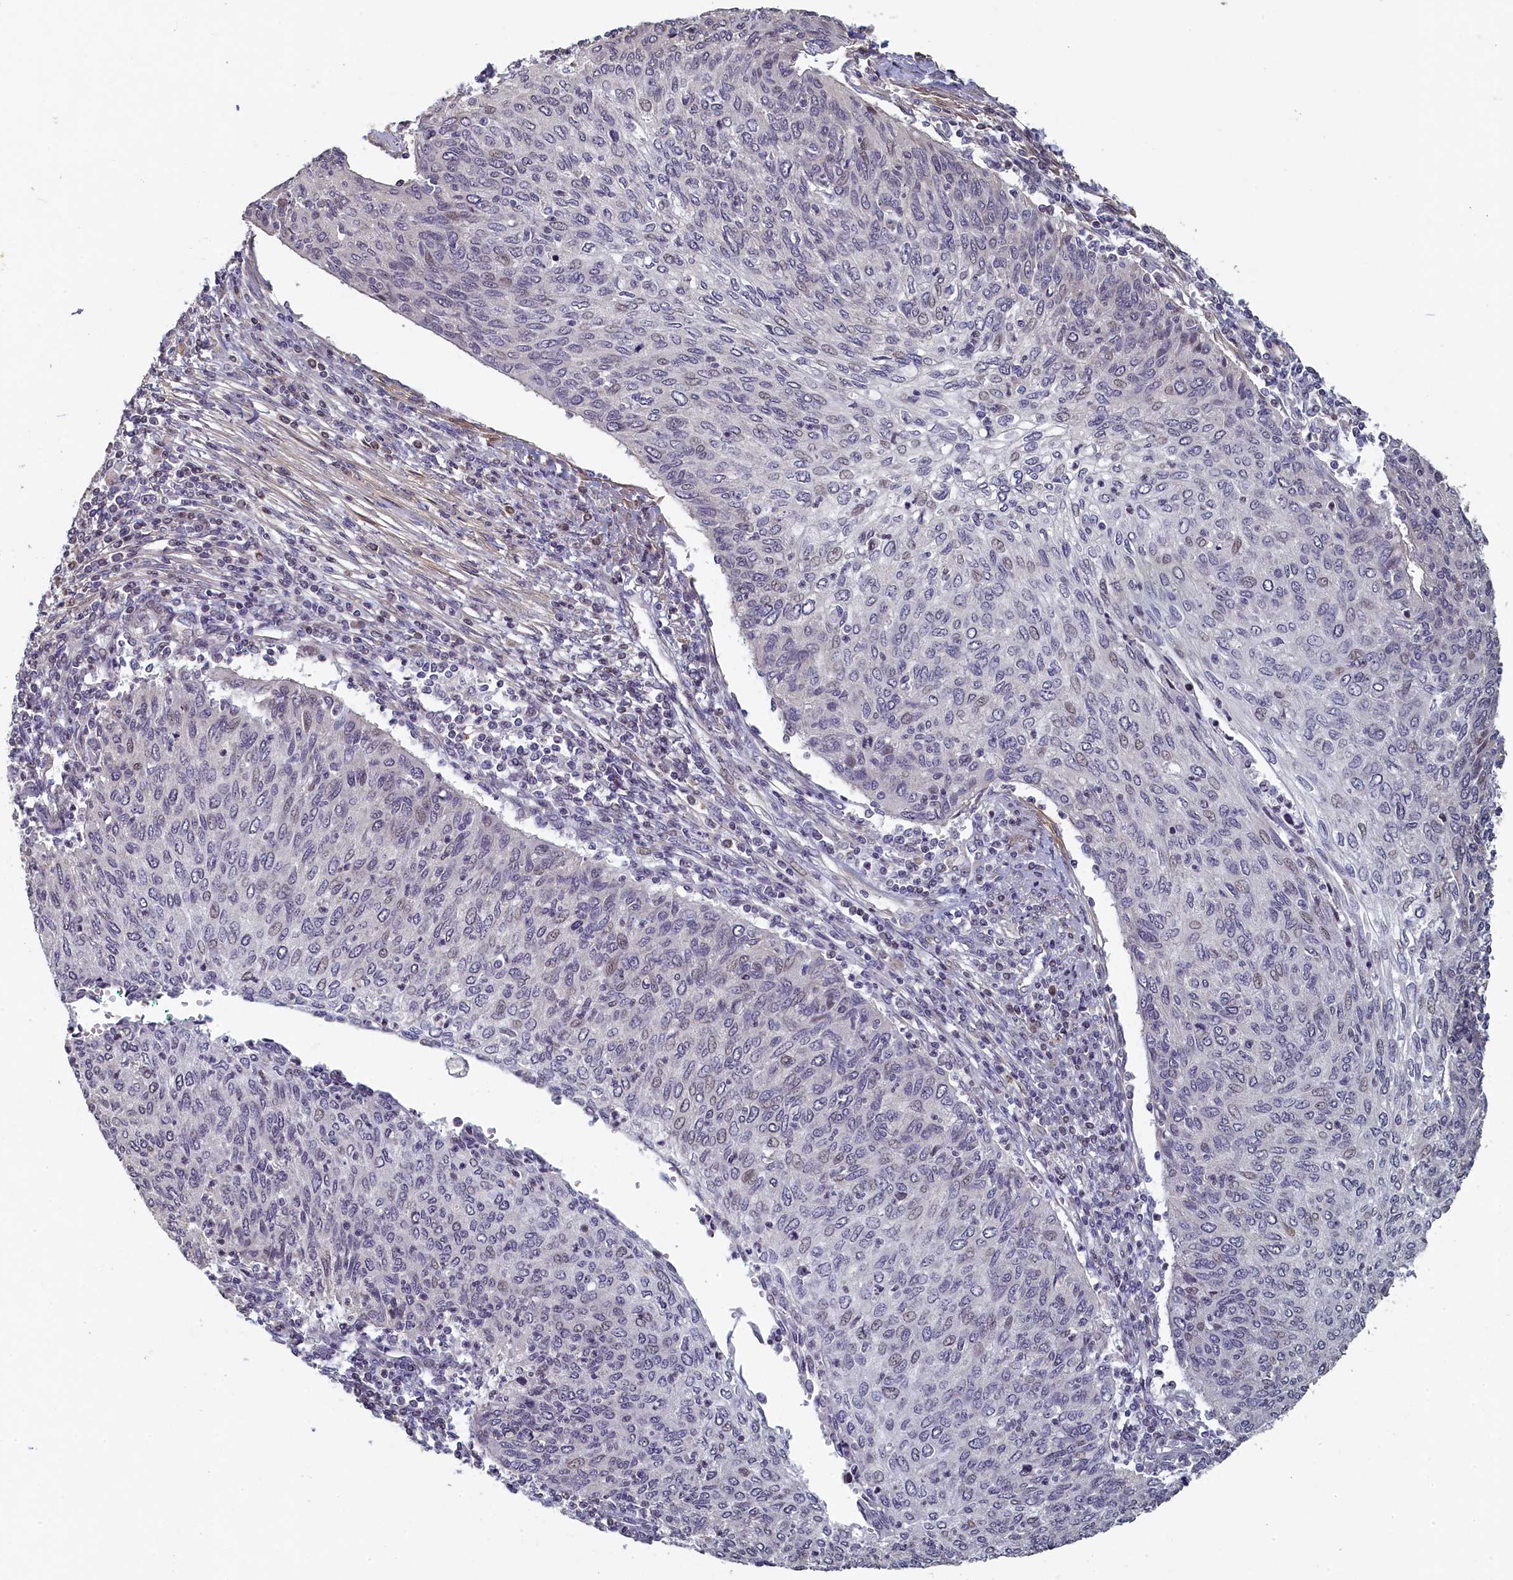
{"staining": {"intensity": "weak", "quantity": "<25%", "location": "nuclear"}, "tissue": "cervical cancer", "cell_type": "Tumor cells", "image_type": "cancer", "snomed": [{"axis": "morphology", "description": "Squamous cell carcinoma, NOS"}, {"axis": "topography", "description": "Cervix"}], "caption": "High power microscopy image of an immunohistochemistry photomicrograph of cervical cancer (squamous cell carcinoma), revealing no significant staining in tumor cells.", "gene": "DIXDC1", "patient": {"sex": "female", "age": 38}}